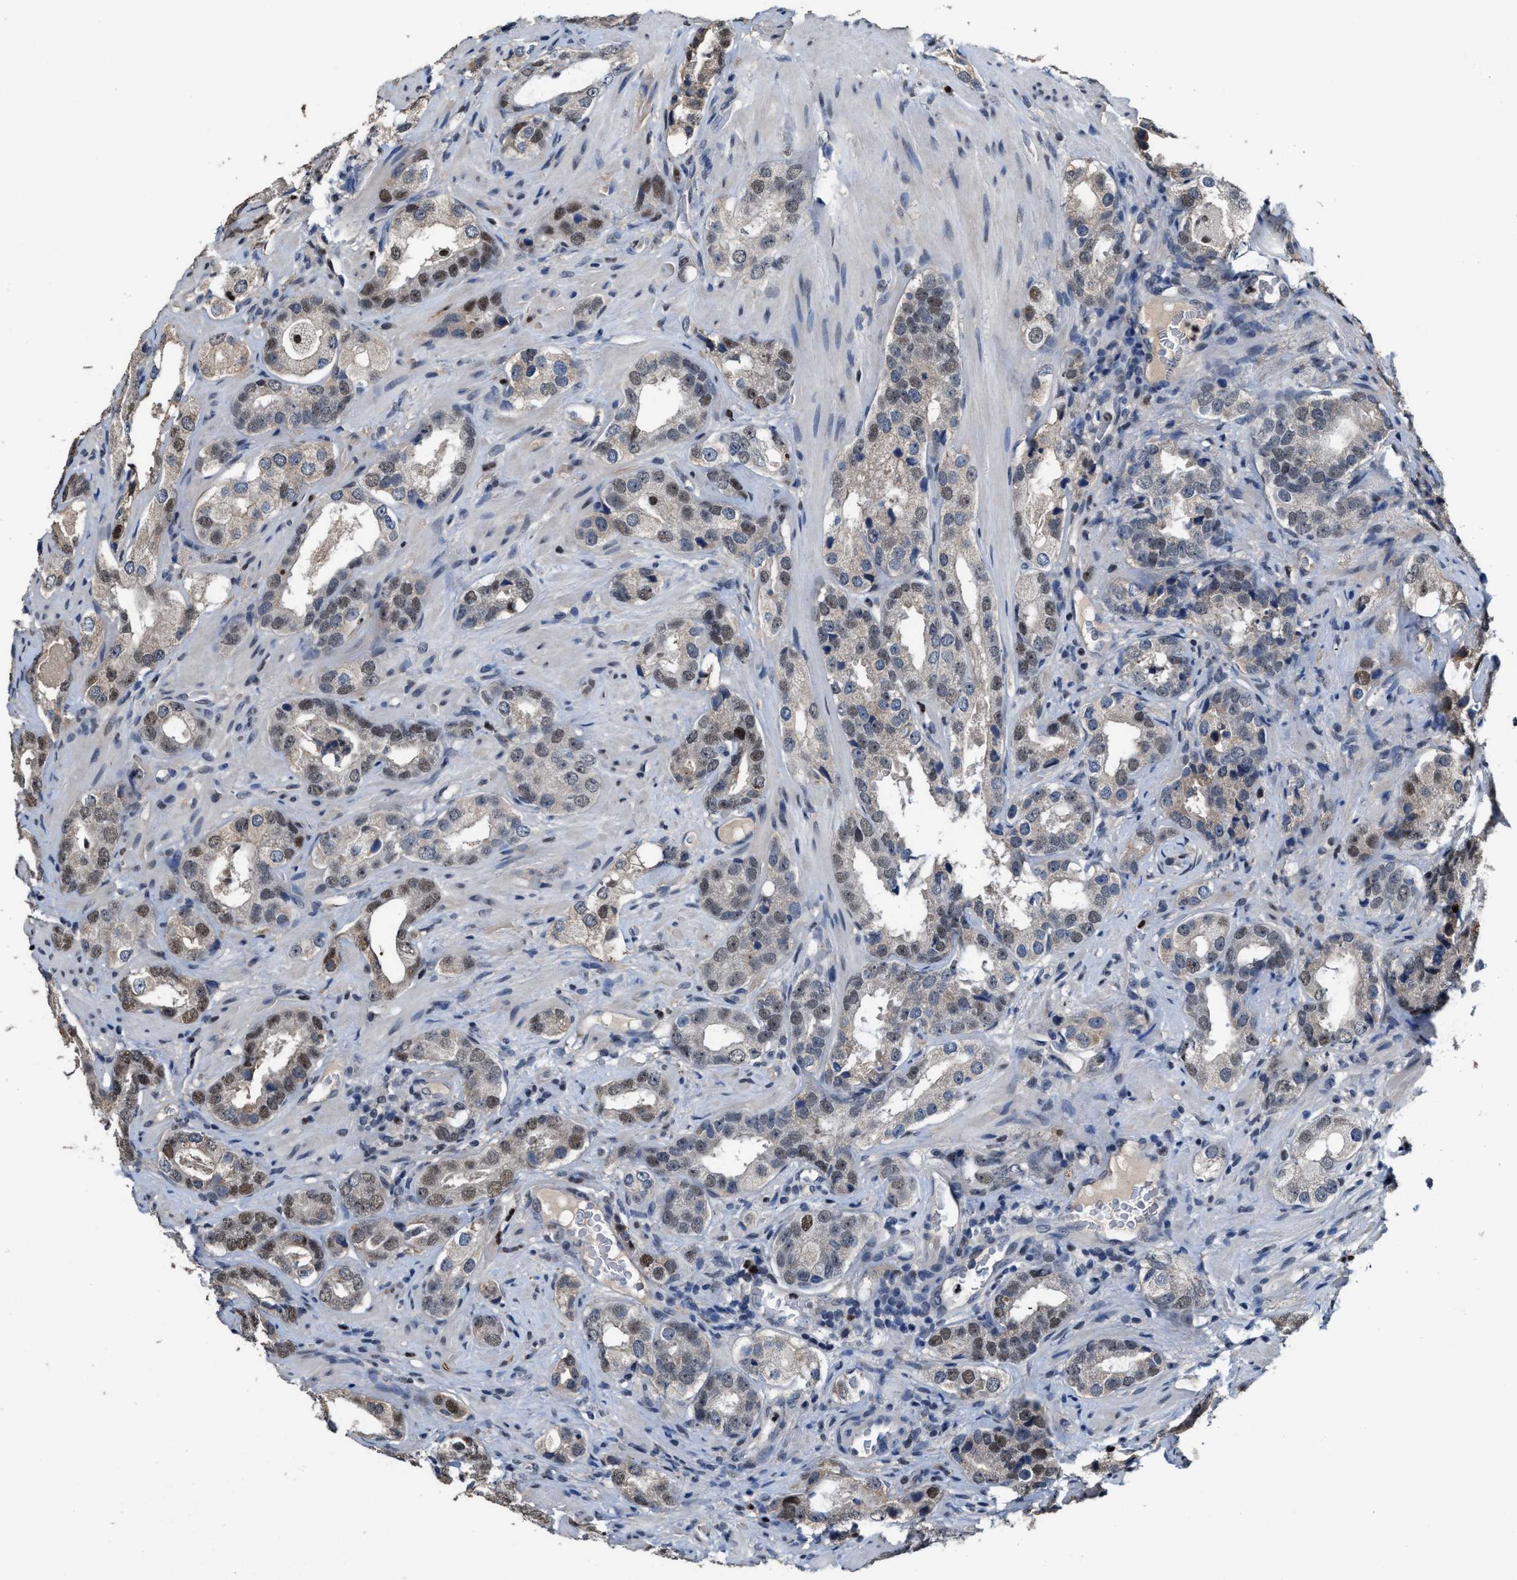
{"staining": {"intensity": "moderate", "quantity": "<25%", "location": "nuclear"}, "tissue": "prostate cancer", "cell_type": "Tumor cells", "image_type": "cancer", "snomed": [{"axis": "morphology", "description": "Adenocarcinoma, High grade"}, {"axis": "topography", "description": "Prostate"}], "caption": "A low amount of moderate nuclear expression is present in approximately <25% of tumor cells in prostate adenocarcinoma (high-grade) tissue.", "gene": "ZNF20", "patient": {"sex": "male", "age": 63}}